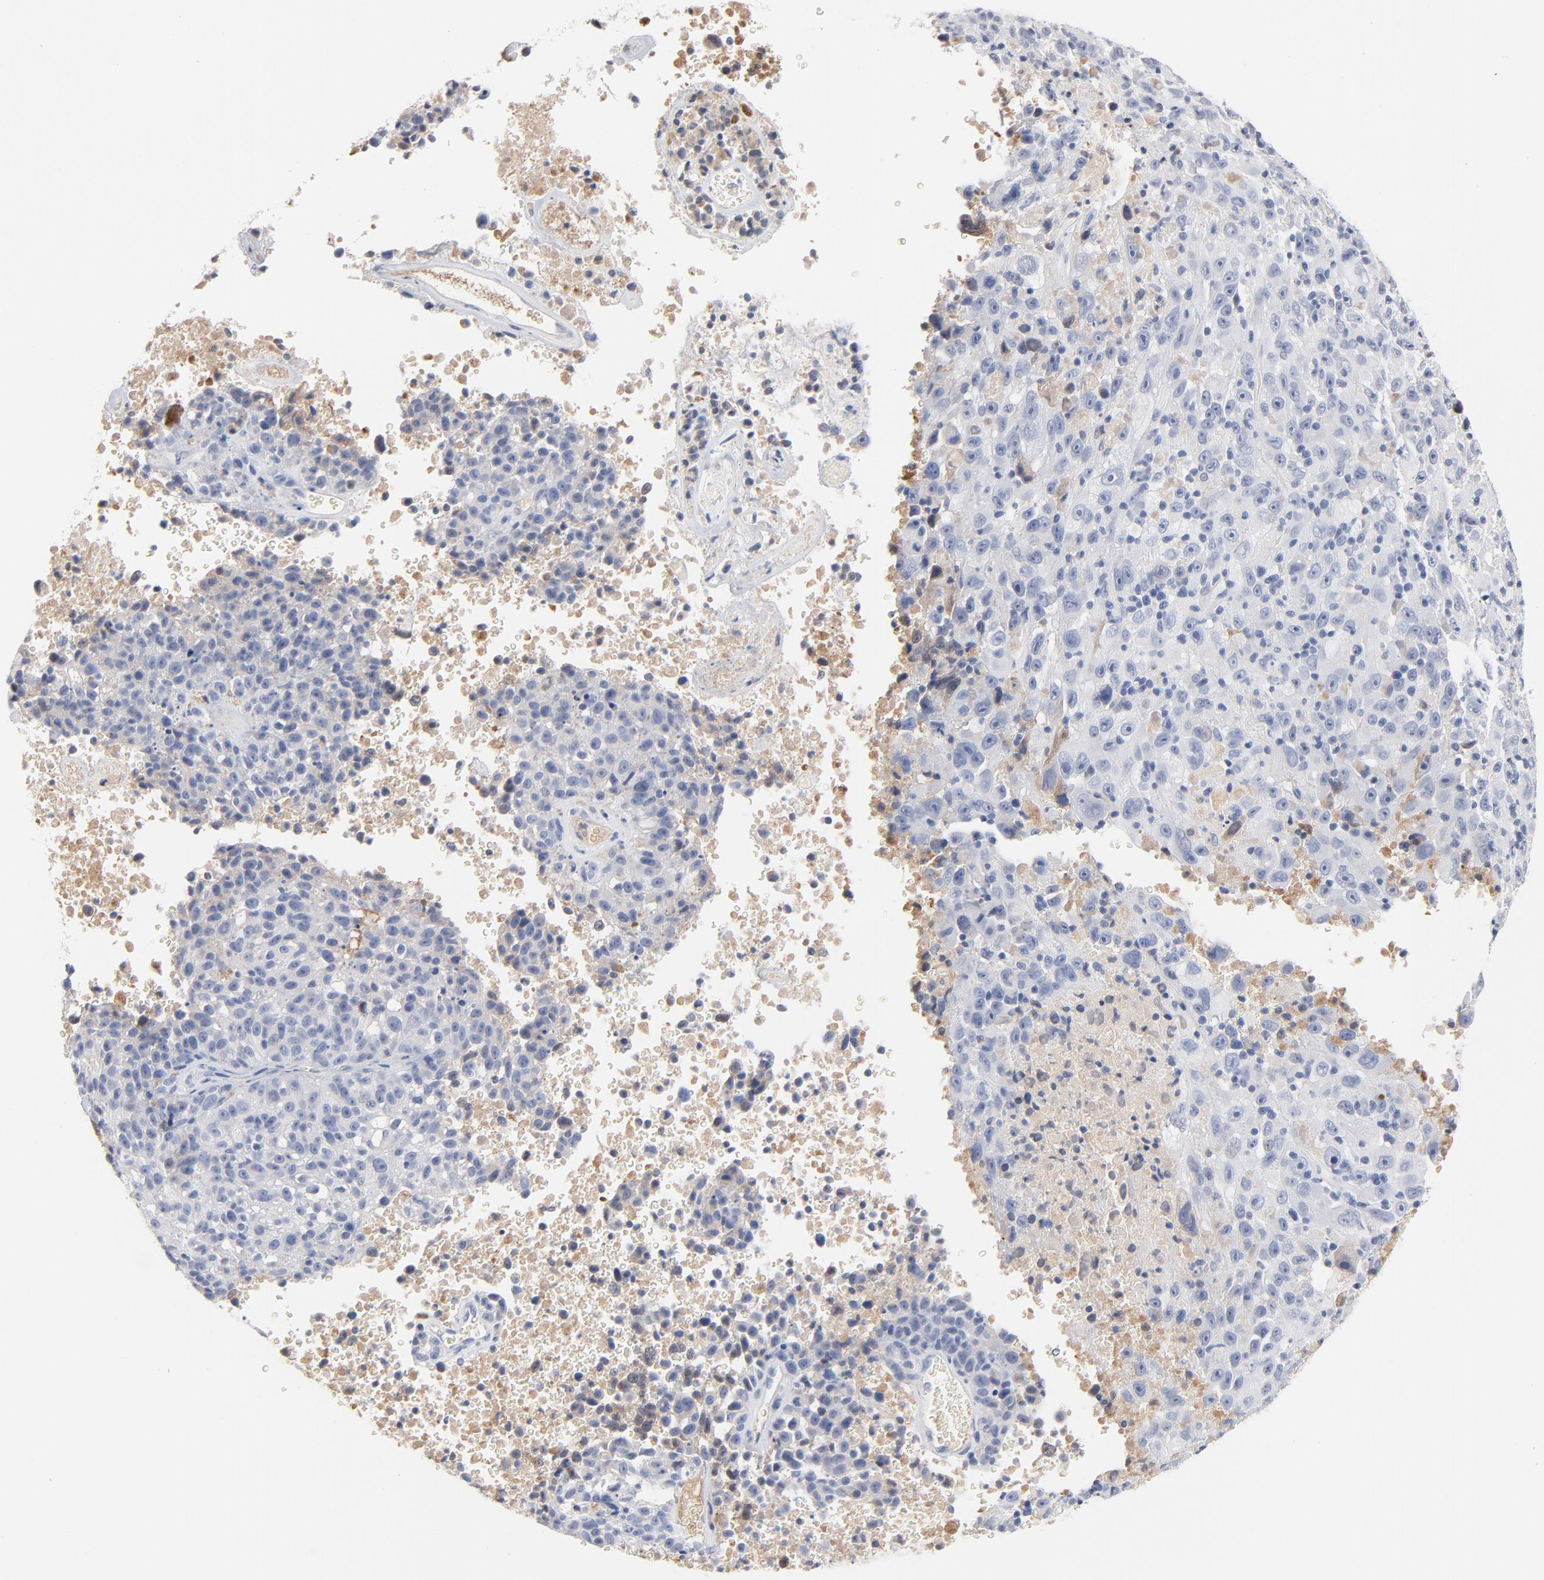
{"staining": {"intensity": "negative", "quantity": "none", "location": "none"}, "tissue": "melanoma", "cell_type": "Tumor cells", "image_type": "cancer", "snomed": [{"axis": "morphology", "description": "Malignant melanoma, Metastatic site"}, {"axis": "topography", "description": "Cerebral cortex"}], "caption": "Micrograph shows no protein expression in tumor cells of malignant melanoma (metastatic site) tissue.", "gene": "SERPINA4", "patient": {"sex": "female", "age": 52}}